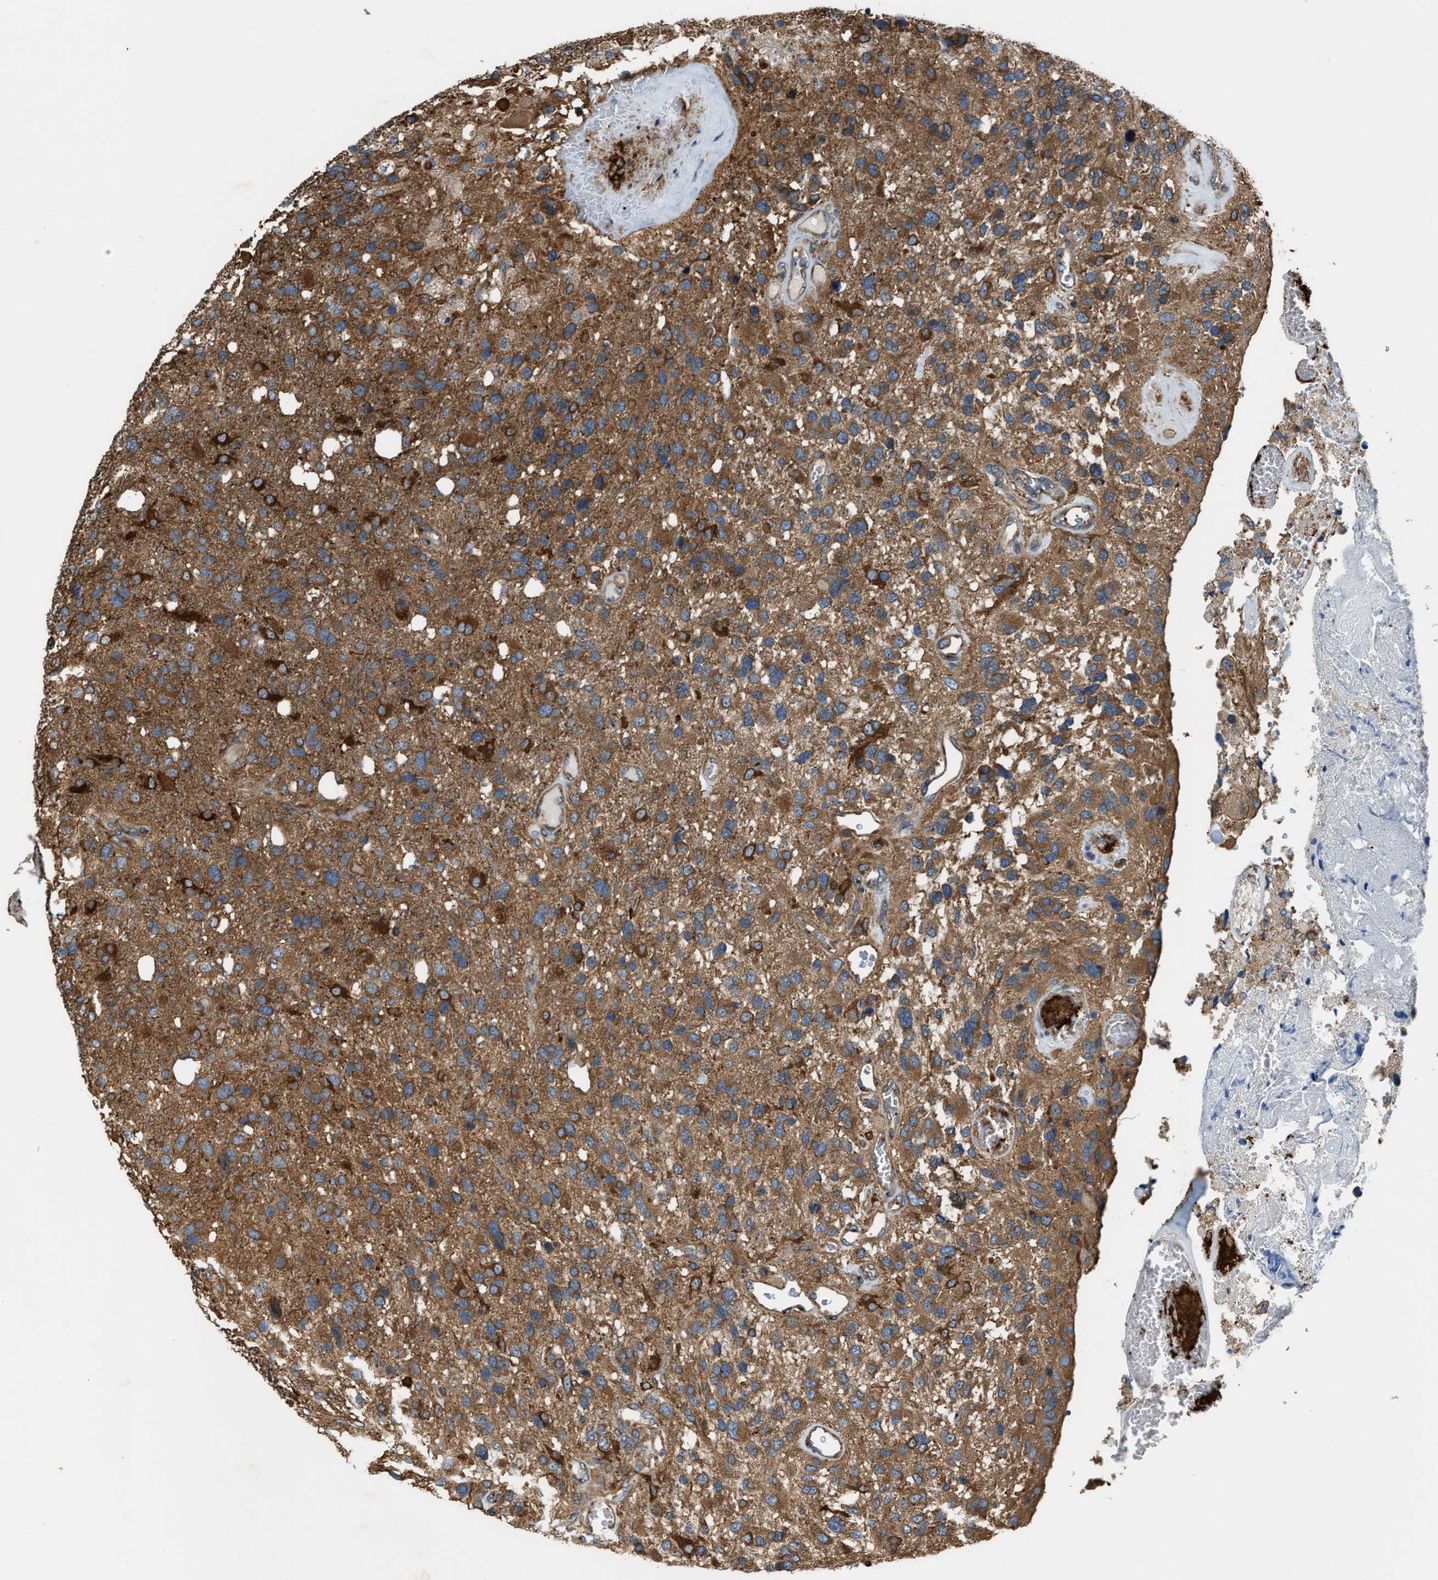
{"staining": {"intensity": "strong", "quantity": ">75%", "location": "cytoplasmic/membranous"}, "tissue": "glioma", "cell_type": "Tumor cells", "image_type": "cancer", "snomed": [{"axis": "morphology", "description": "Glioma, malignant, High grade"}, {"axis": "topography", "description": "Brain"}], "caption": "Brown immunohistochemical staining in human malignant high-grade glioma displays strong cytoplasmic/membranous positivity in about >75% of tumor cells.", "gene": "TRPC1", "patient": {"sex": "female", "age": 58}}